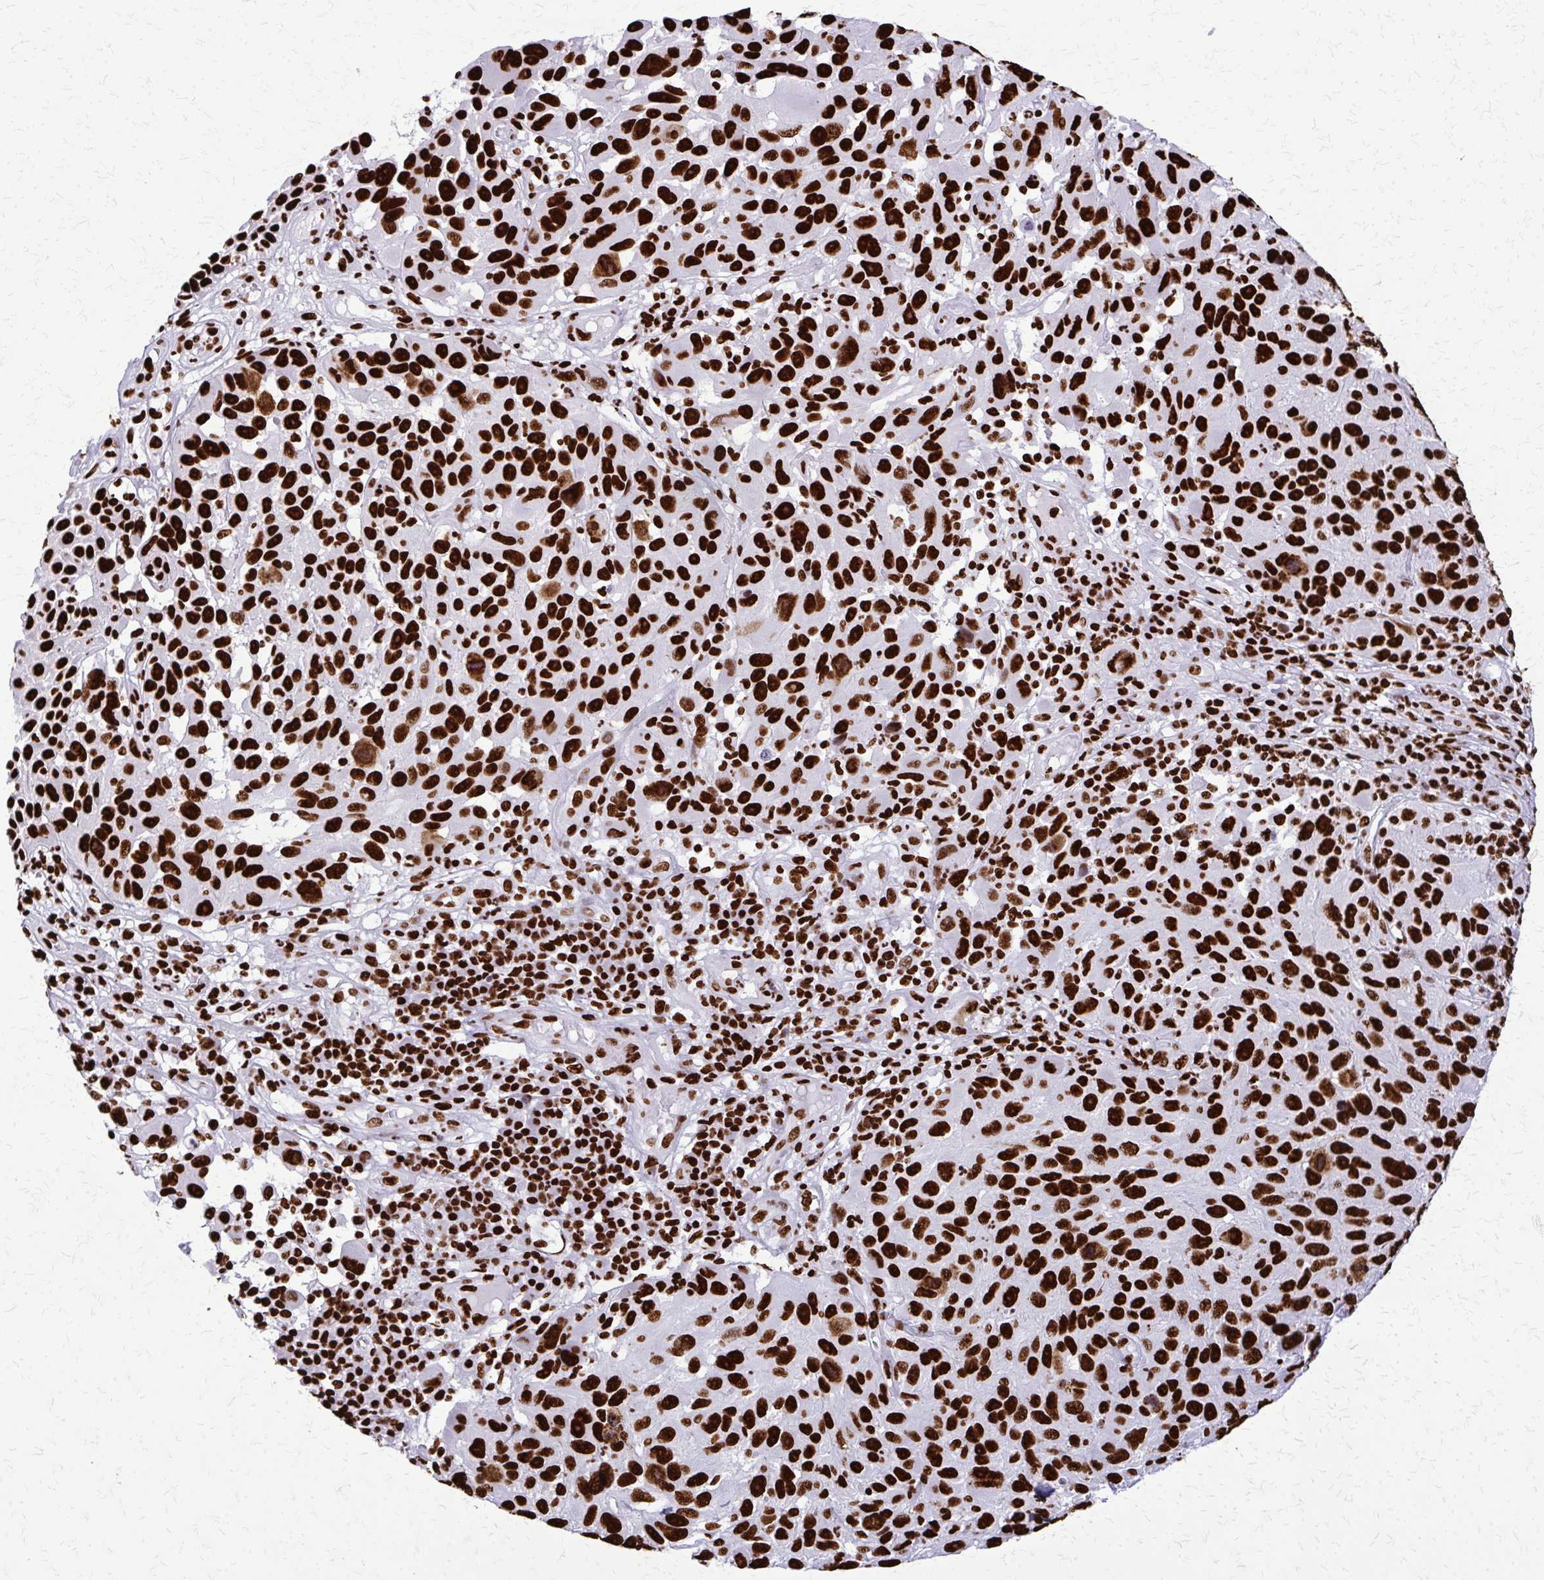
{"staining": {"intensity": "strong", "quantity": ">75%", "location": "nuclear"}, "tissue": "melanoma", "cell_type": "Tumor cells", "image_type": "cancer", "snomed": [{"axis": "morphology", "description": "Malignant melanoma, NOS"}, {"axis": "topography", "description": "Skin"}], "caption": "High-magnification brightfield microscopy of malignant melanoma stained with DAB (3,3'-diaminobenzidine) (brown) and counterstained with hematoxylin (blue). tumor cells exhibit strong nuclear staining is appreciated in about>75% of cells.", "gene": "SFPQ", "patient": {"sex": "male", "age": 53}}